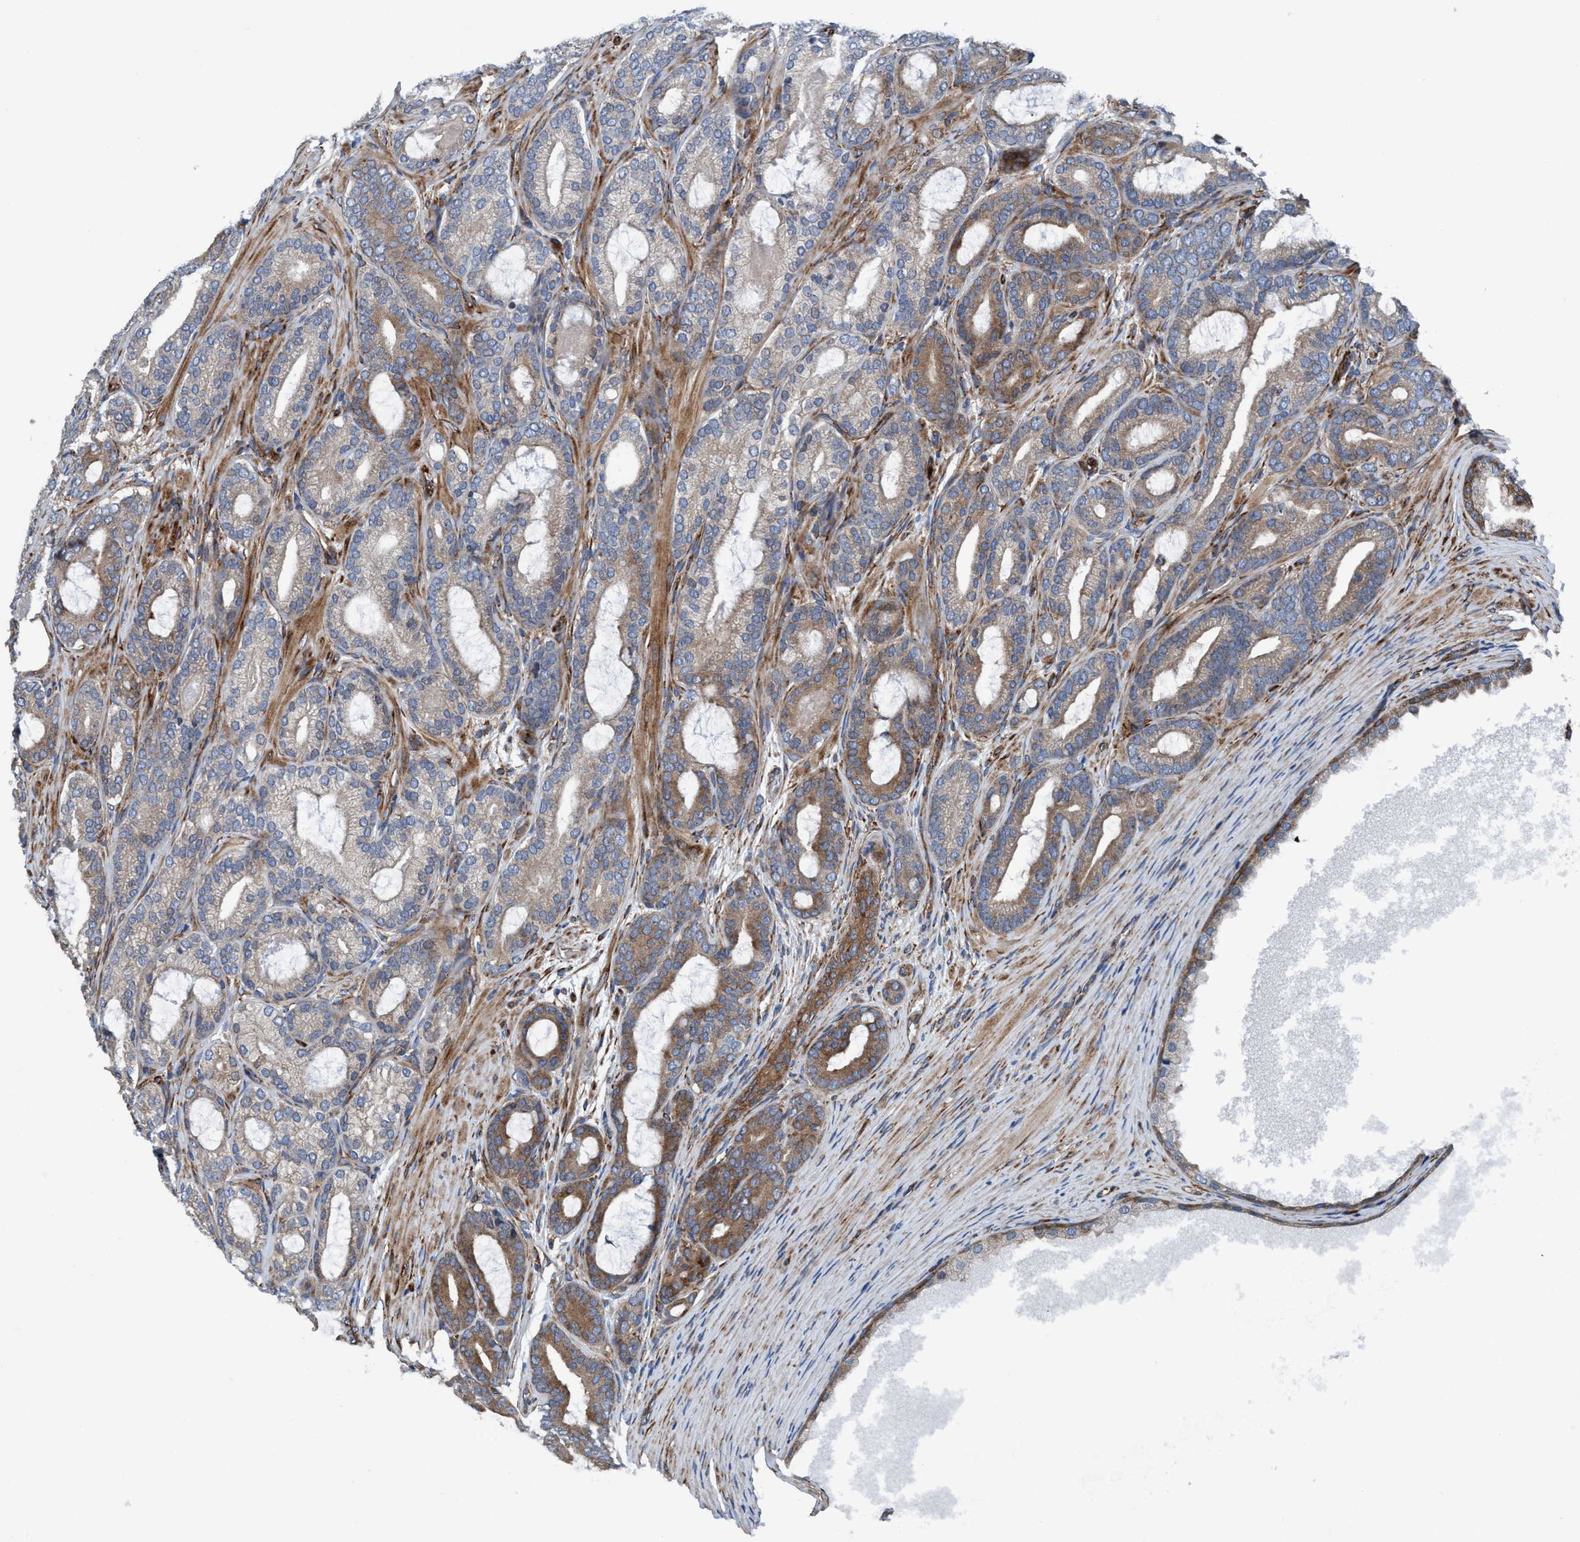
{"staining": {"intensity": "weak", "quantity": "25%-75%", "location": "cytoplasmic/membranous"}, "tissue": "prostate cancer", "cell_type": "Tumor cells", "image_type": "cancer", "snomed": [{"axis": "morphology", "description": "Adenocarcinoma, High grade"}, {"axis": "topography", "description": "Prostate"}], "caption": "There is low levels of weak cytoplasmic/membranous positivity in tumor cells of prostate cancer, as demonstrated by immunohistochemical staining (brown color).", "gene": "NMT1", "patient": {"sex": "male", "age": 60}}